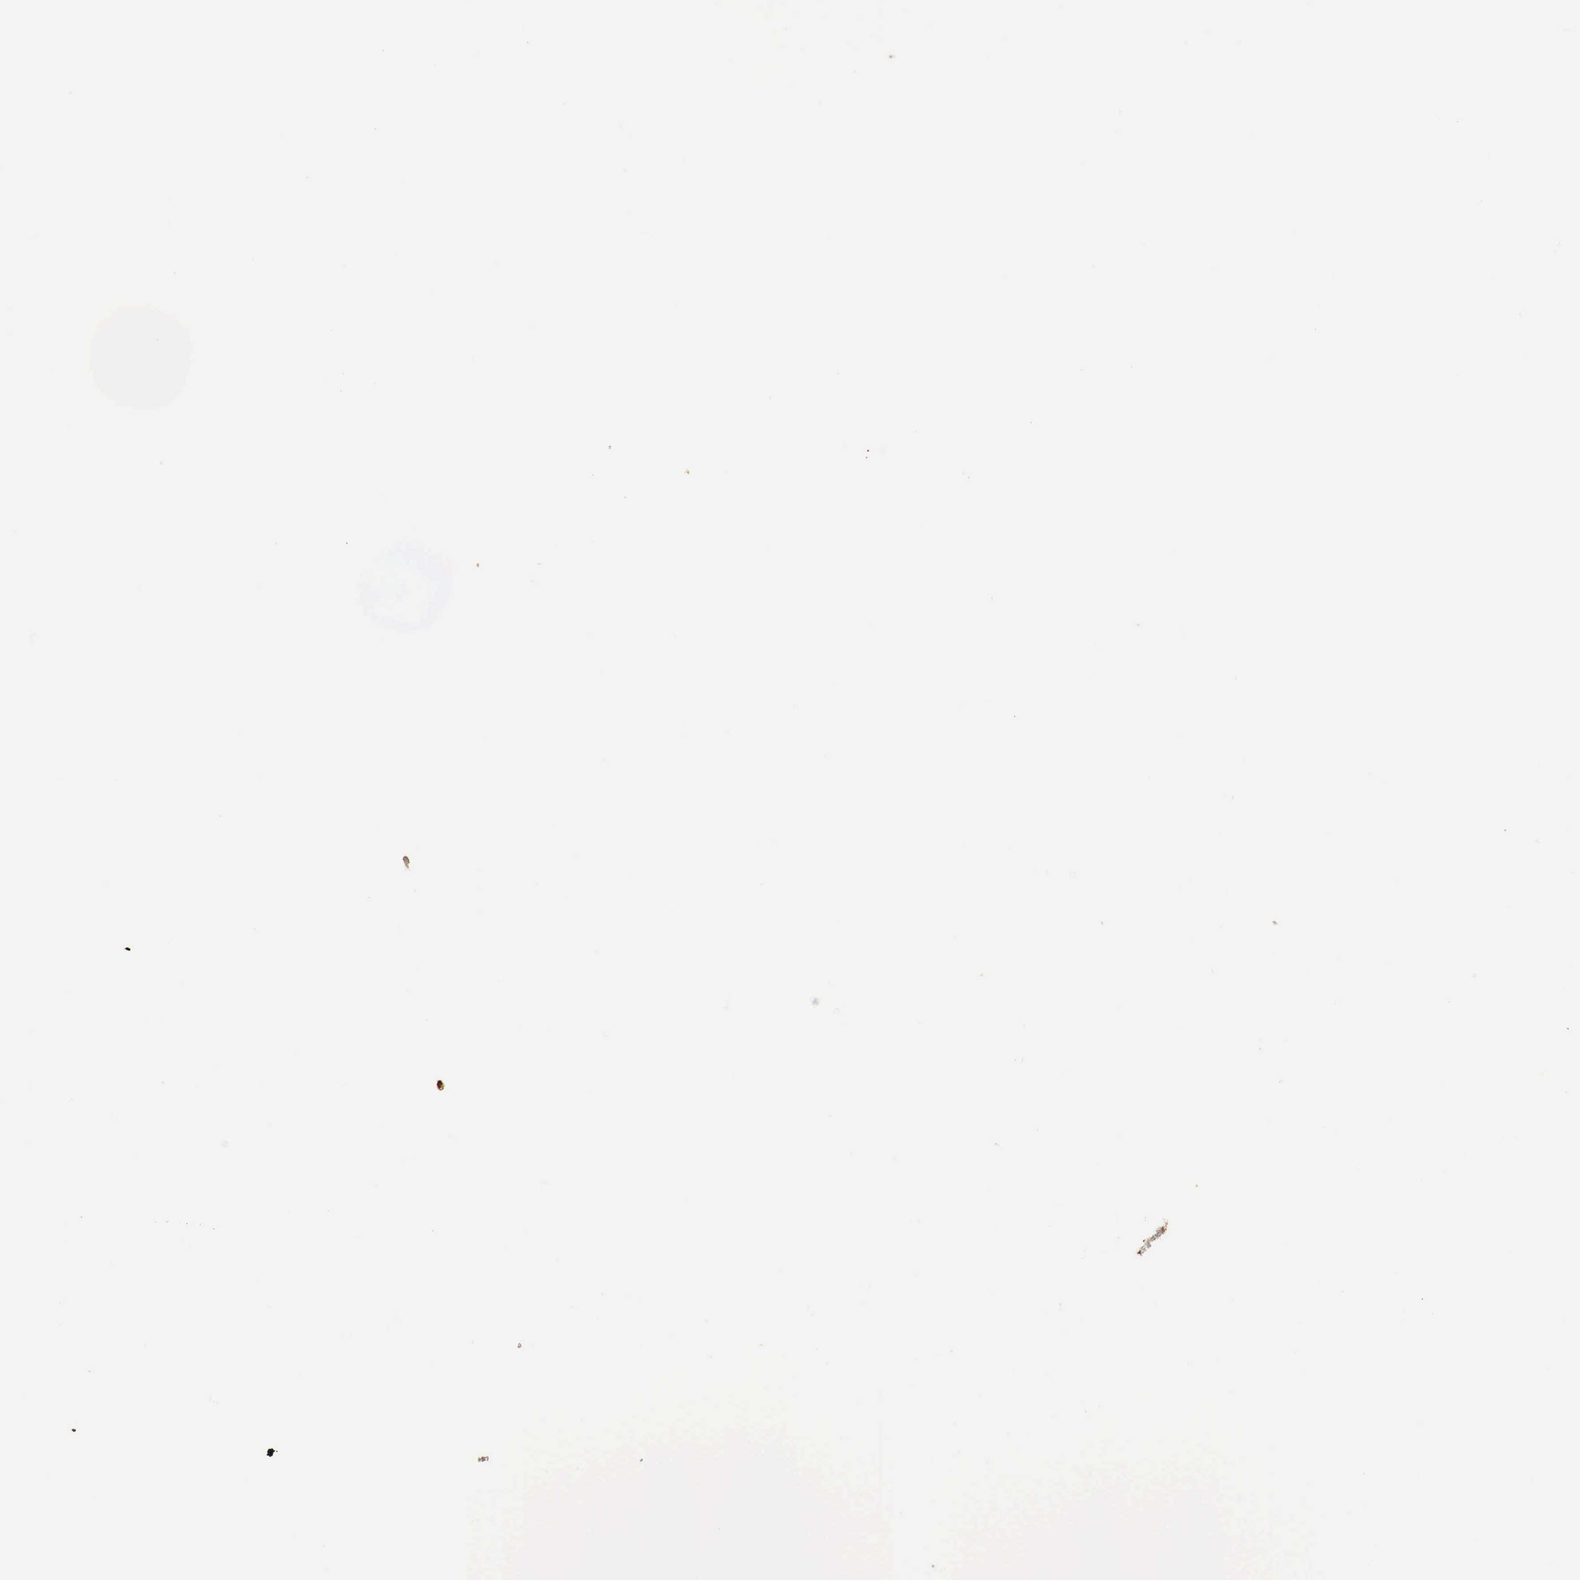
{"staining": {"intensity": "moderate", "quantity": "25%-75%", "location": "cytoplasmic/membranous"}, "tissue": "cervical cancer", "cell_type": "Tumor cells", "image_type": "cancer", "snomed": [{"axis": "morphology", "description": "Squamous cell carcinoma, NOS"}, {"axis": "topography", "description": "Cervix"}], "caption": "Human cervical cancer stained with a brown dye reveals moderate cytoplasmic/membranous positive staining in about 25%-75% of tumor cells.", "gene": "IGLC3", "patient": {"sex": "female", "age": 41}}